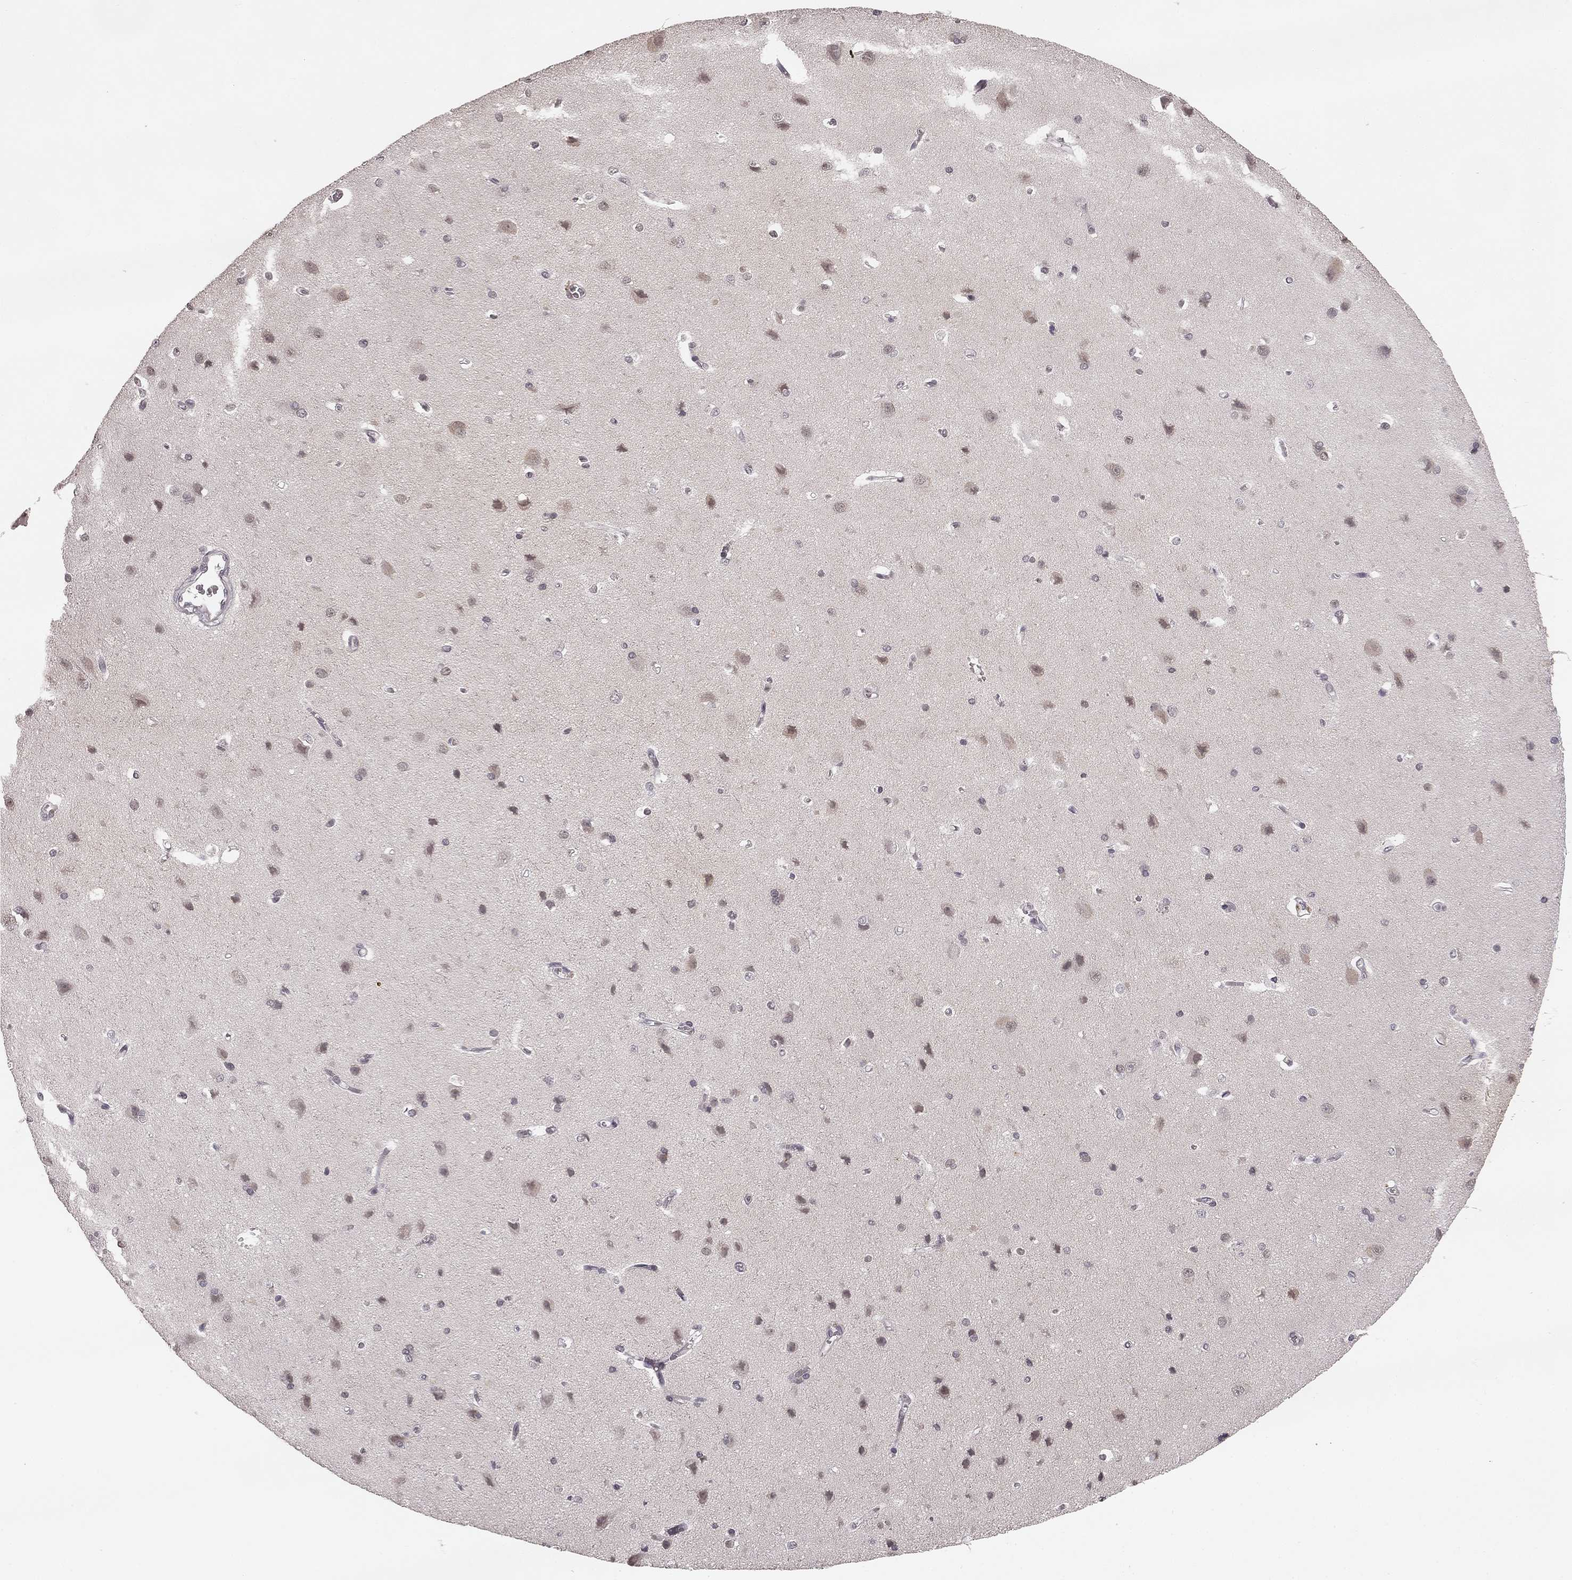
{"staining": {"intensity": "negative", "quantity": "none", "location": "none"}, "tissue": "cerebral cortex", "cell_type": "Endothelial cells", "image_type": "normal", "snomed": [{"axis": "morphology", "description": "Normal tissue, NOS"}, {"axis": "topography", "description": "Cerebral cortex"}], "caption": "This is an immunohistochemistry image of normal human cerebral cortex. There is no positivity in endothelial cells.", "gene": "HCN4", "patient": {"sex": "male", "age": 37}}